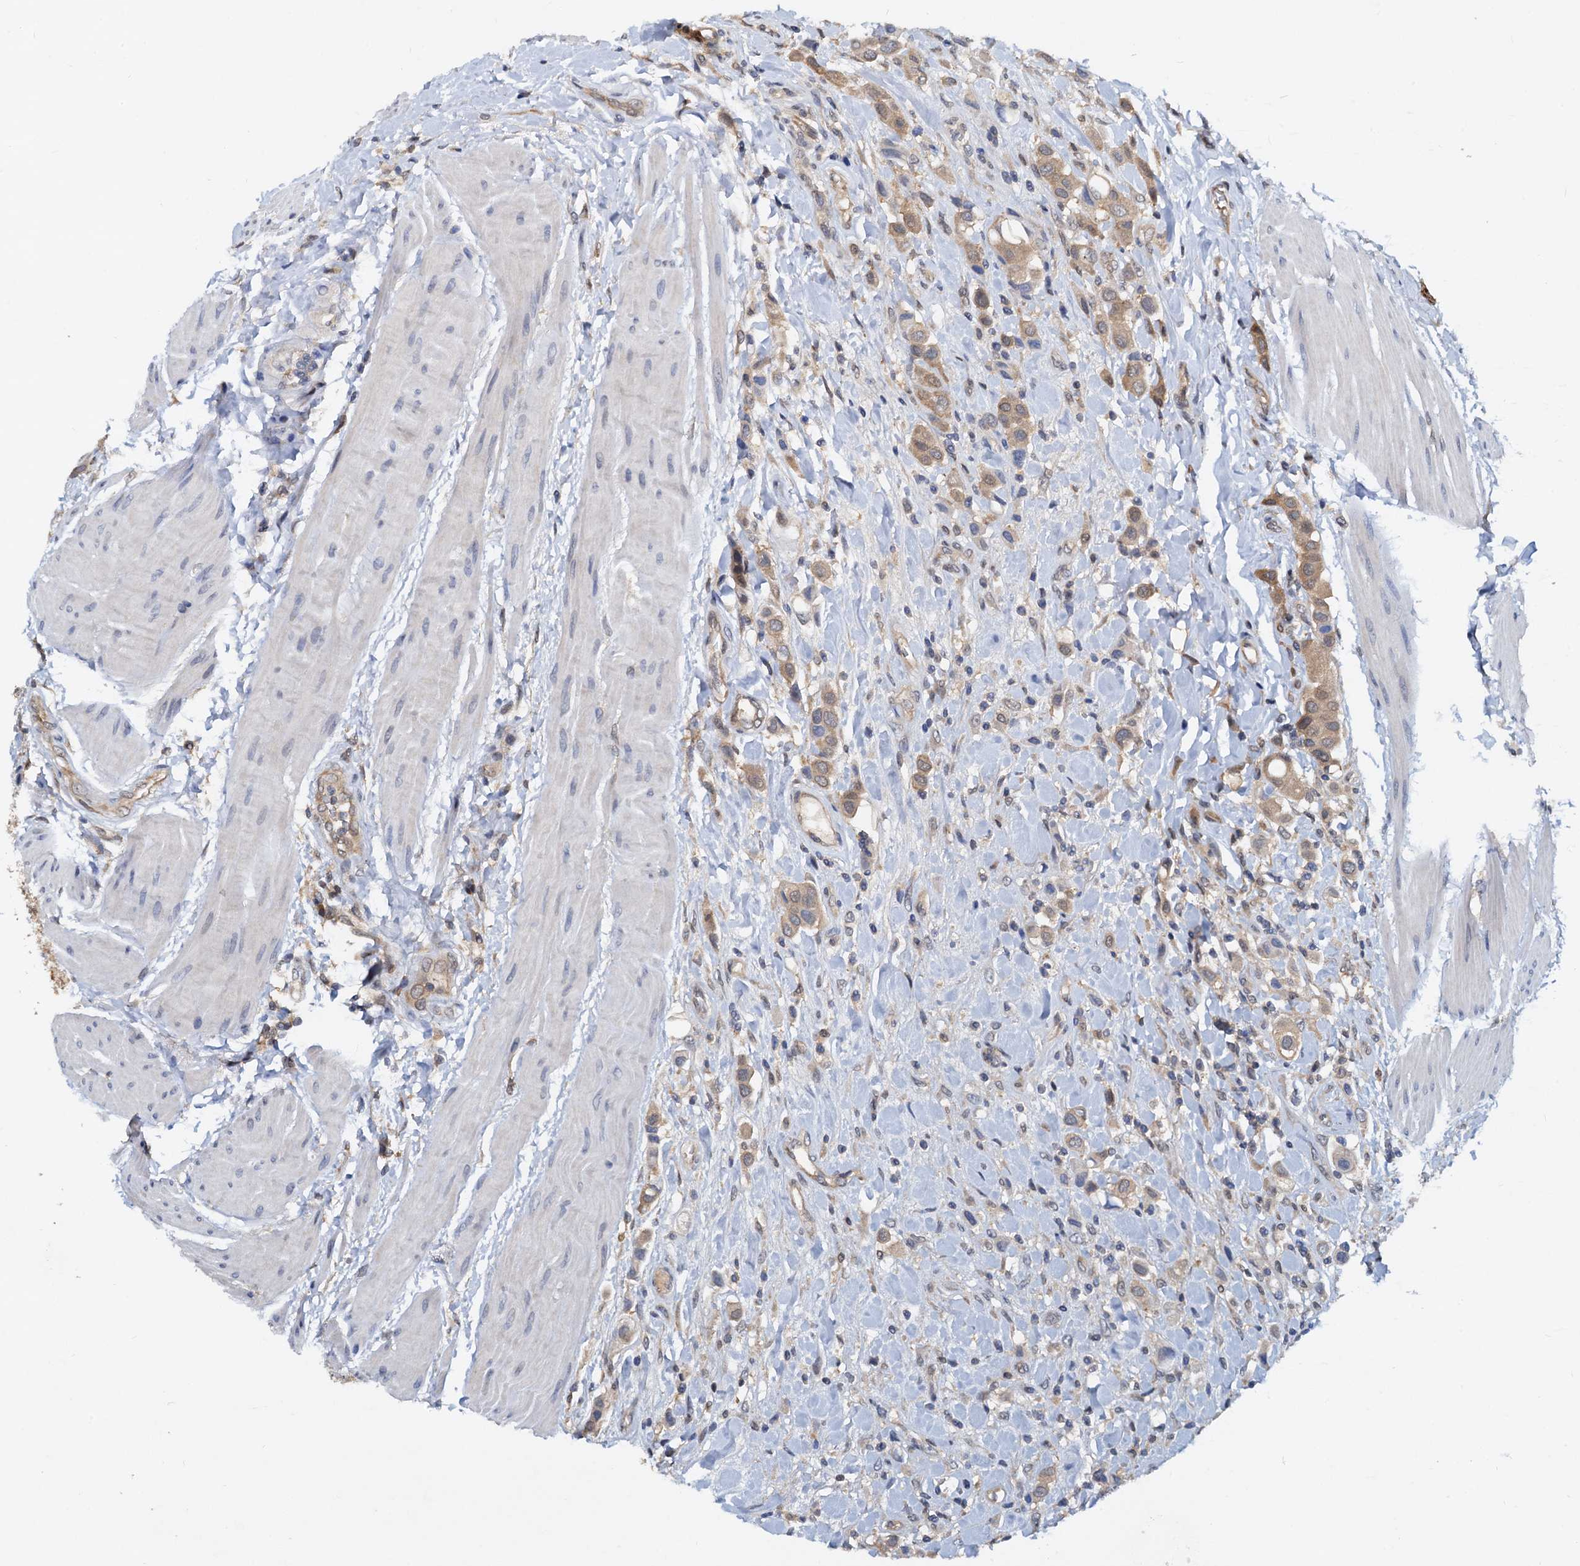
{"staining": {"intensity": "weak", "quantity": ">75%", "location": "cytoplasmic/membranous"}, "tissue": "urothelial cancer", "cell_type": "Tumor cells", "image_type": "cancer", "snomed": [{"axis": "morphology", "description": "Urothelial carcinoma, High grade"}, {"axis": "topography", "description": "Urinary bladder"}], "caption": "Immunohistochemistry (IHC) of human urothelial cancer reveals low levels of weak cytoplasmic/membranous staining in approximately >75% of tumor cells.", "gene": "PTGES3", "patient": {"sex": "male", "age": 50}}